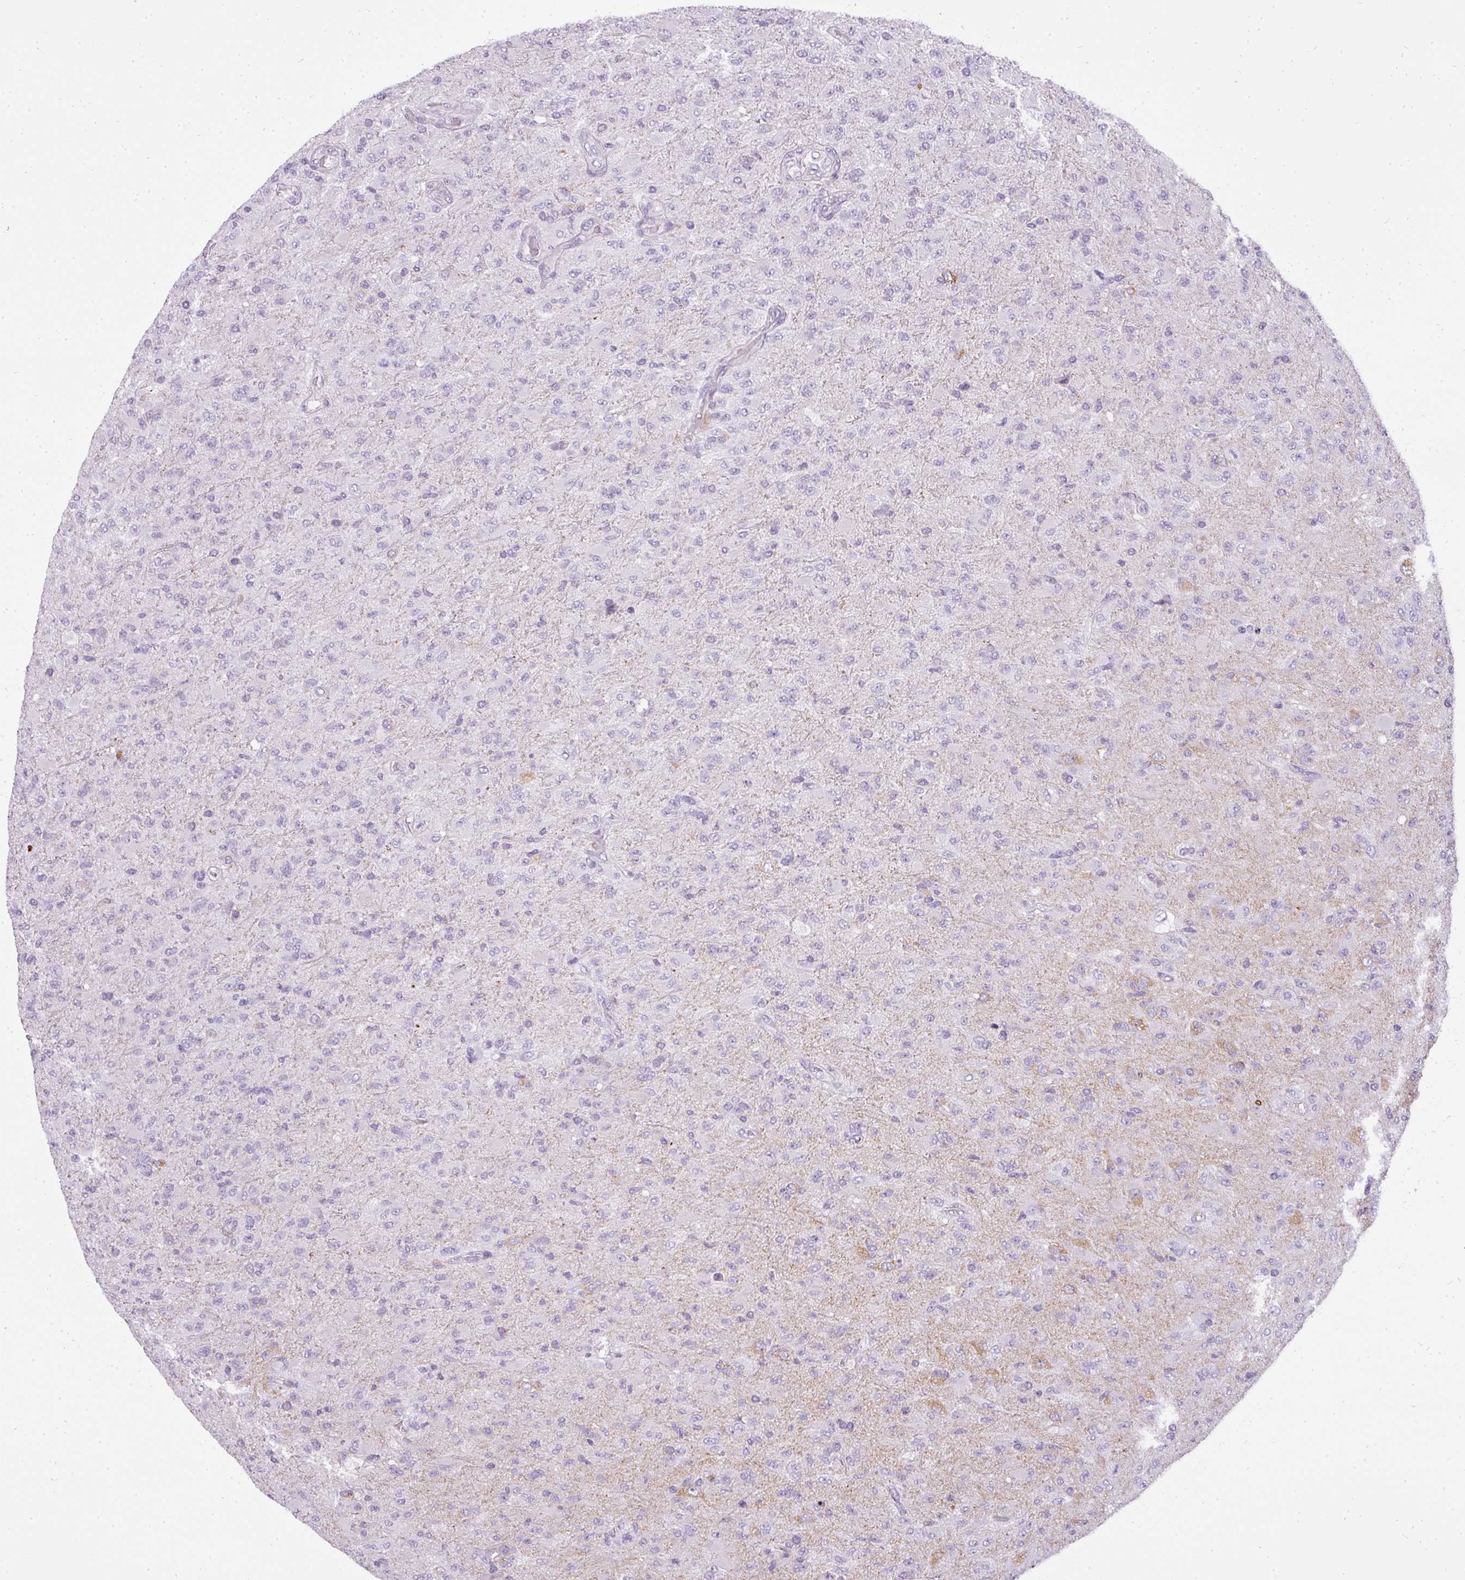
{"staining": {"intensity": "negative", "quantity": "none", "location": "none"}, "tissue": "glioma", "cell_type": "Tumor cells", "image_type": "cancer", "snomed": [{"axis": "morphology", "description": "Glioma, malignant, Low grade"}, {"axis": "topography", "description": "Brain"}], "caption": "Tumor cells are negative for brown protein staining in glioma.", "gene": "ATP6V1D", "patient": {"sex": "male", "age": 65}}